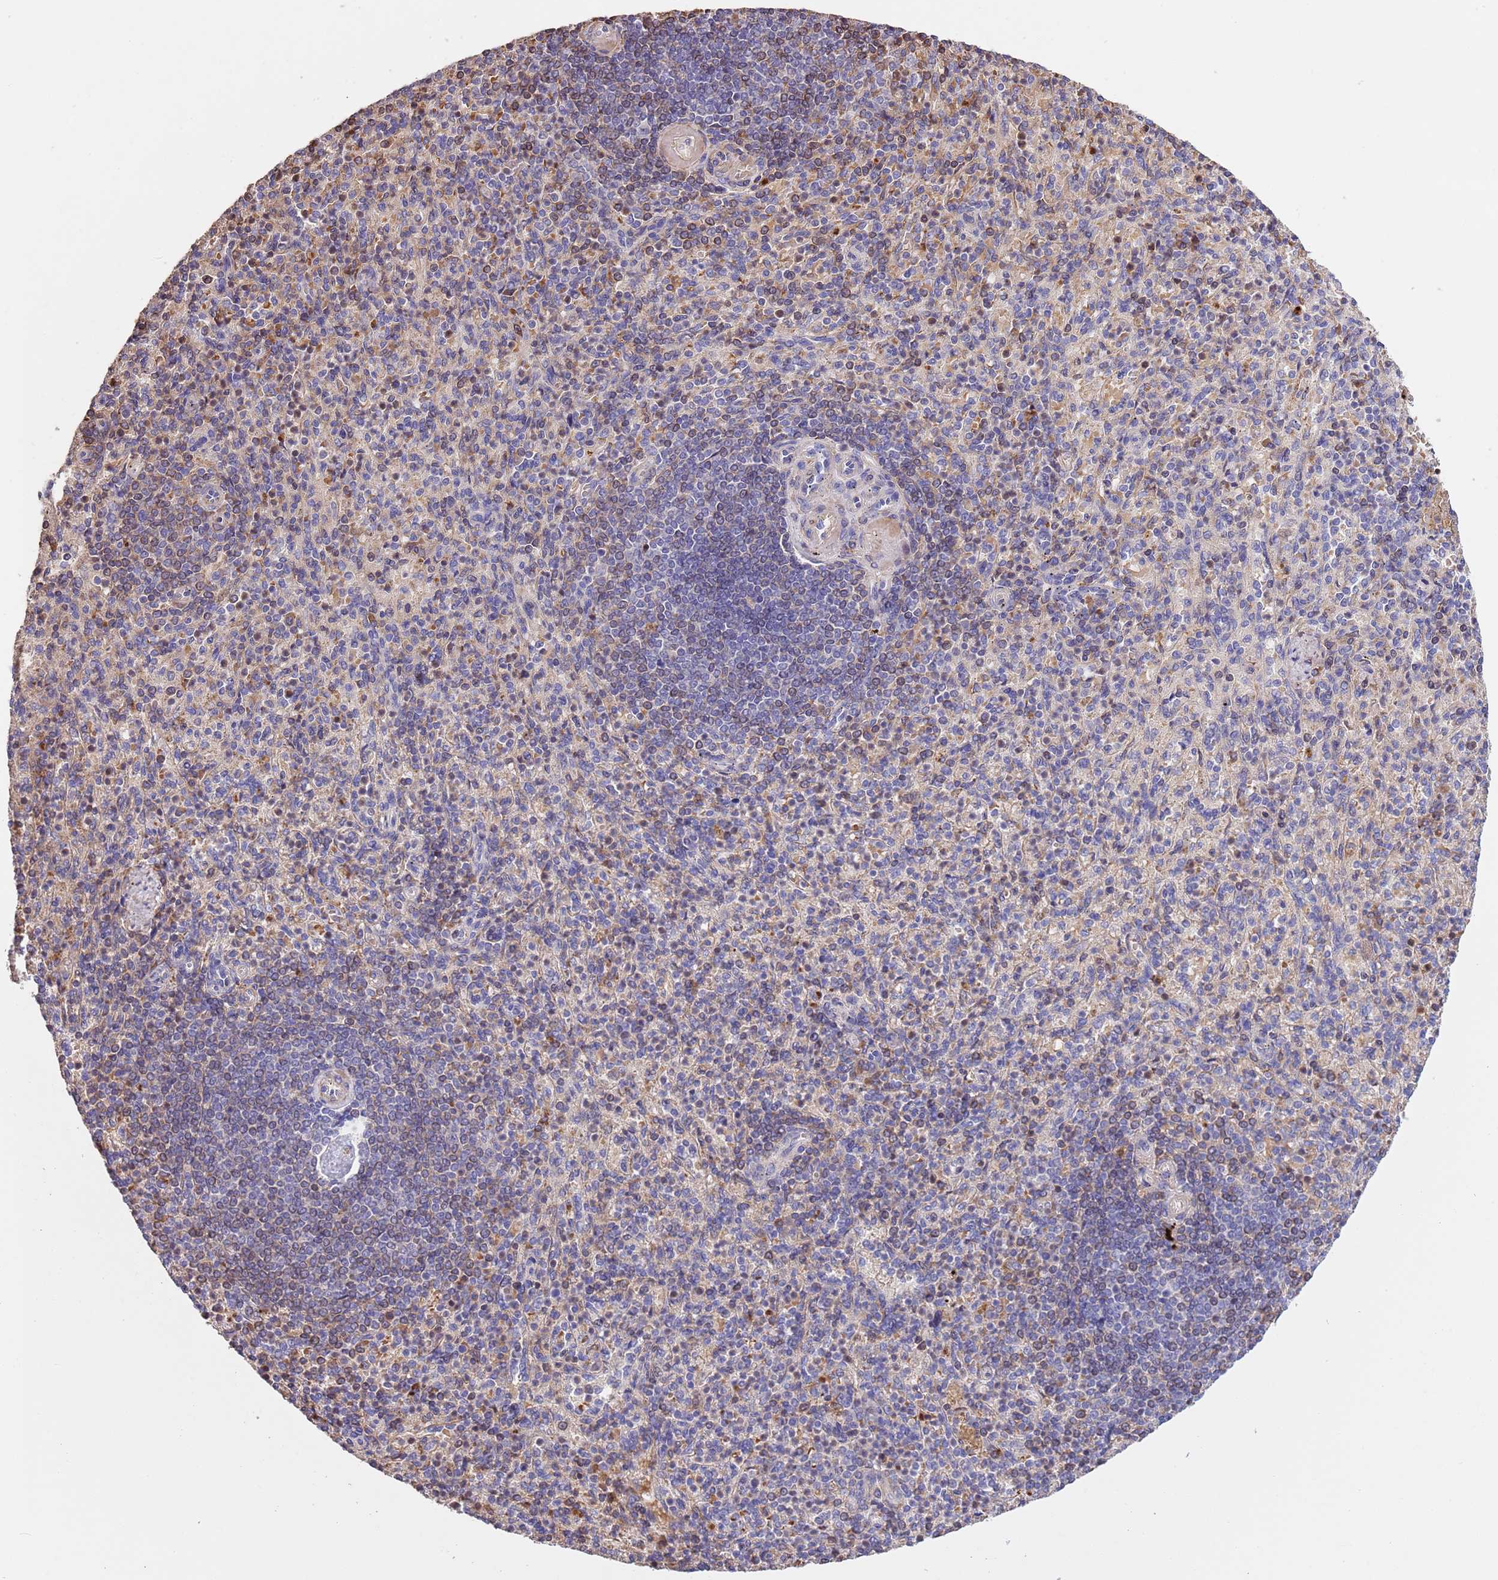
{"staining": {"intensity": "moderate", "quantity": "<25%", "location": "cytoplasmic/membranous"}, "tissue": "spleen", "cell_type": "Cells in red pulp", "image_type": "normal", "snomed": [{"axis": "morphology", "description": "Normal tissue, NOS"}, {"axis": "topography", "description": "Spleen"}], "caption": "Protein staining of unremarkable spleen shows moderate cytoplasmic/membranous staining in approximately <25% of cells in red pulp. (DAB = brown stain, brightfield microscopy at high magnification).", "gene": "PIGA", "patient": {"sex": "female", "age": 74}}